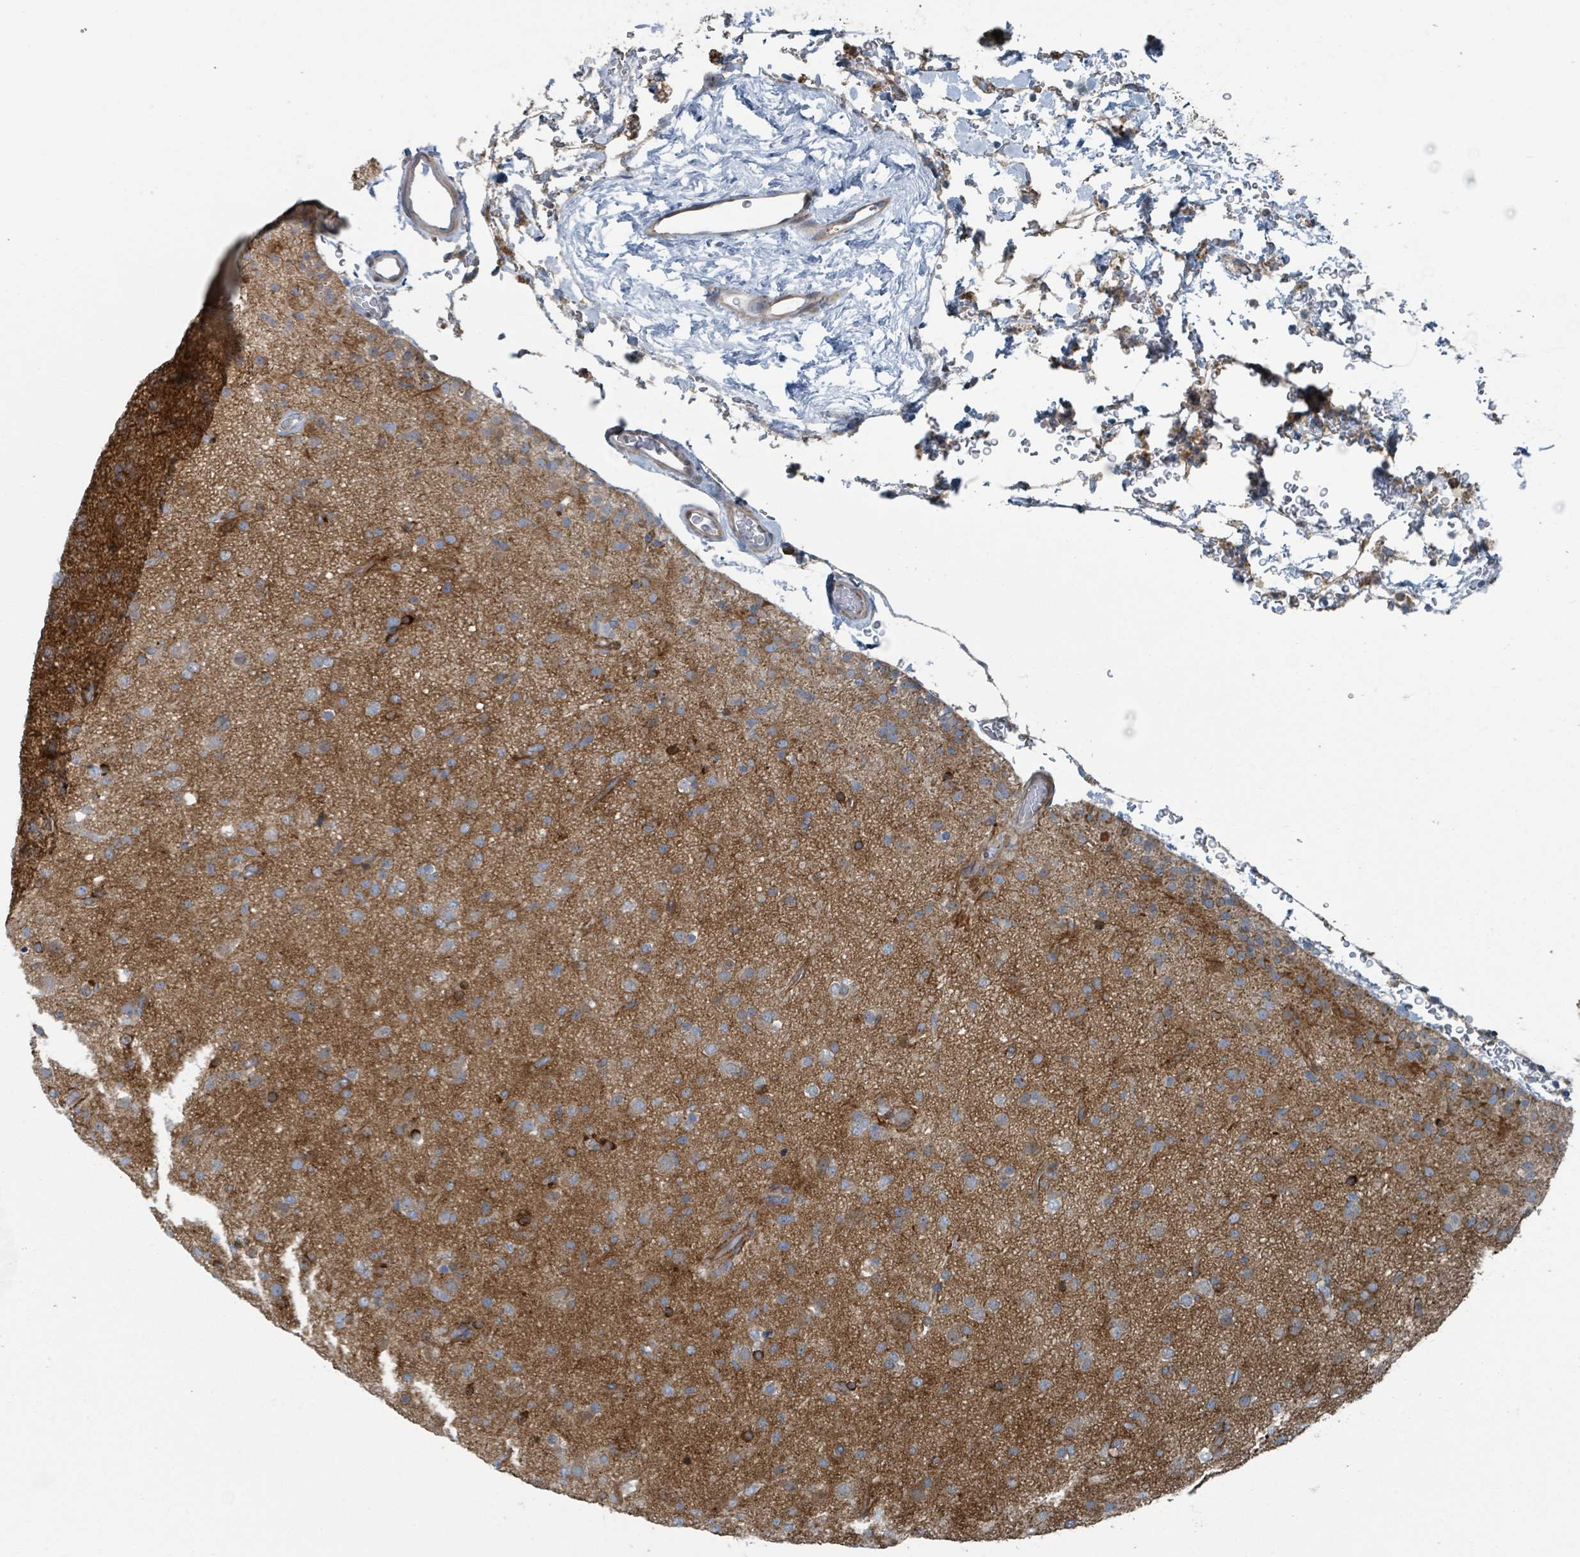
{"staining": {"intensity": "moderate", "quantity": "<25%", "location": "cytoplasmic/membranous"}, "tissue": "glioma", "cell_type": "Tumor cells", "image_type": "cancer", "snomed": [{"axis": "morphology", "description": "Glioma, malignant, Low grade"}, {"axis": "topography", "description": "Brain"}], "caption": "There is low levels of moderate cytoplasmic/membranous expression in tumor cells of malignant glioma (low-grade), as demonstrated by immunohistochemical staining (brown color).", "gene": "DIPK2A", "patient": {"sex": "male", "age": 65}}